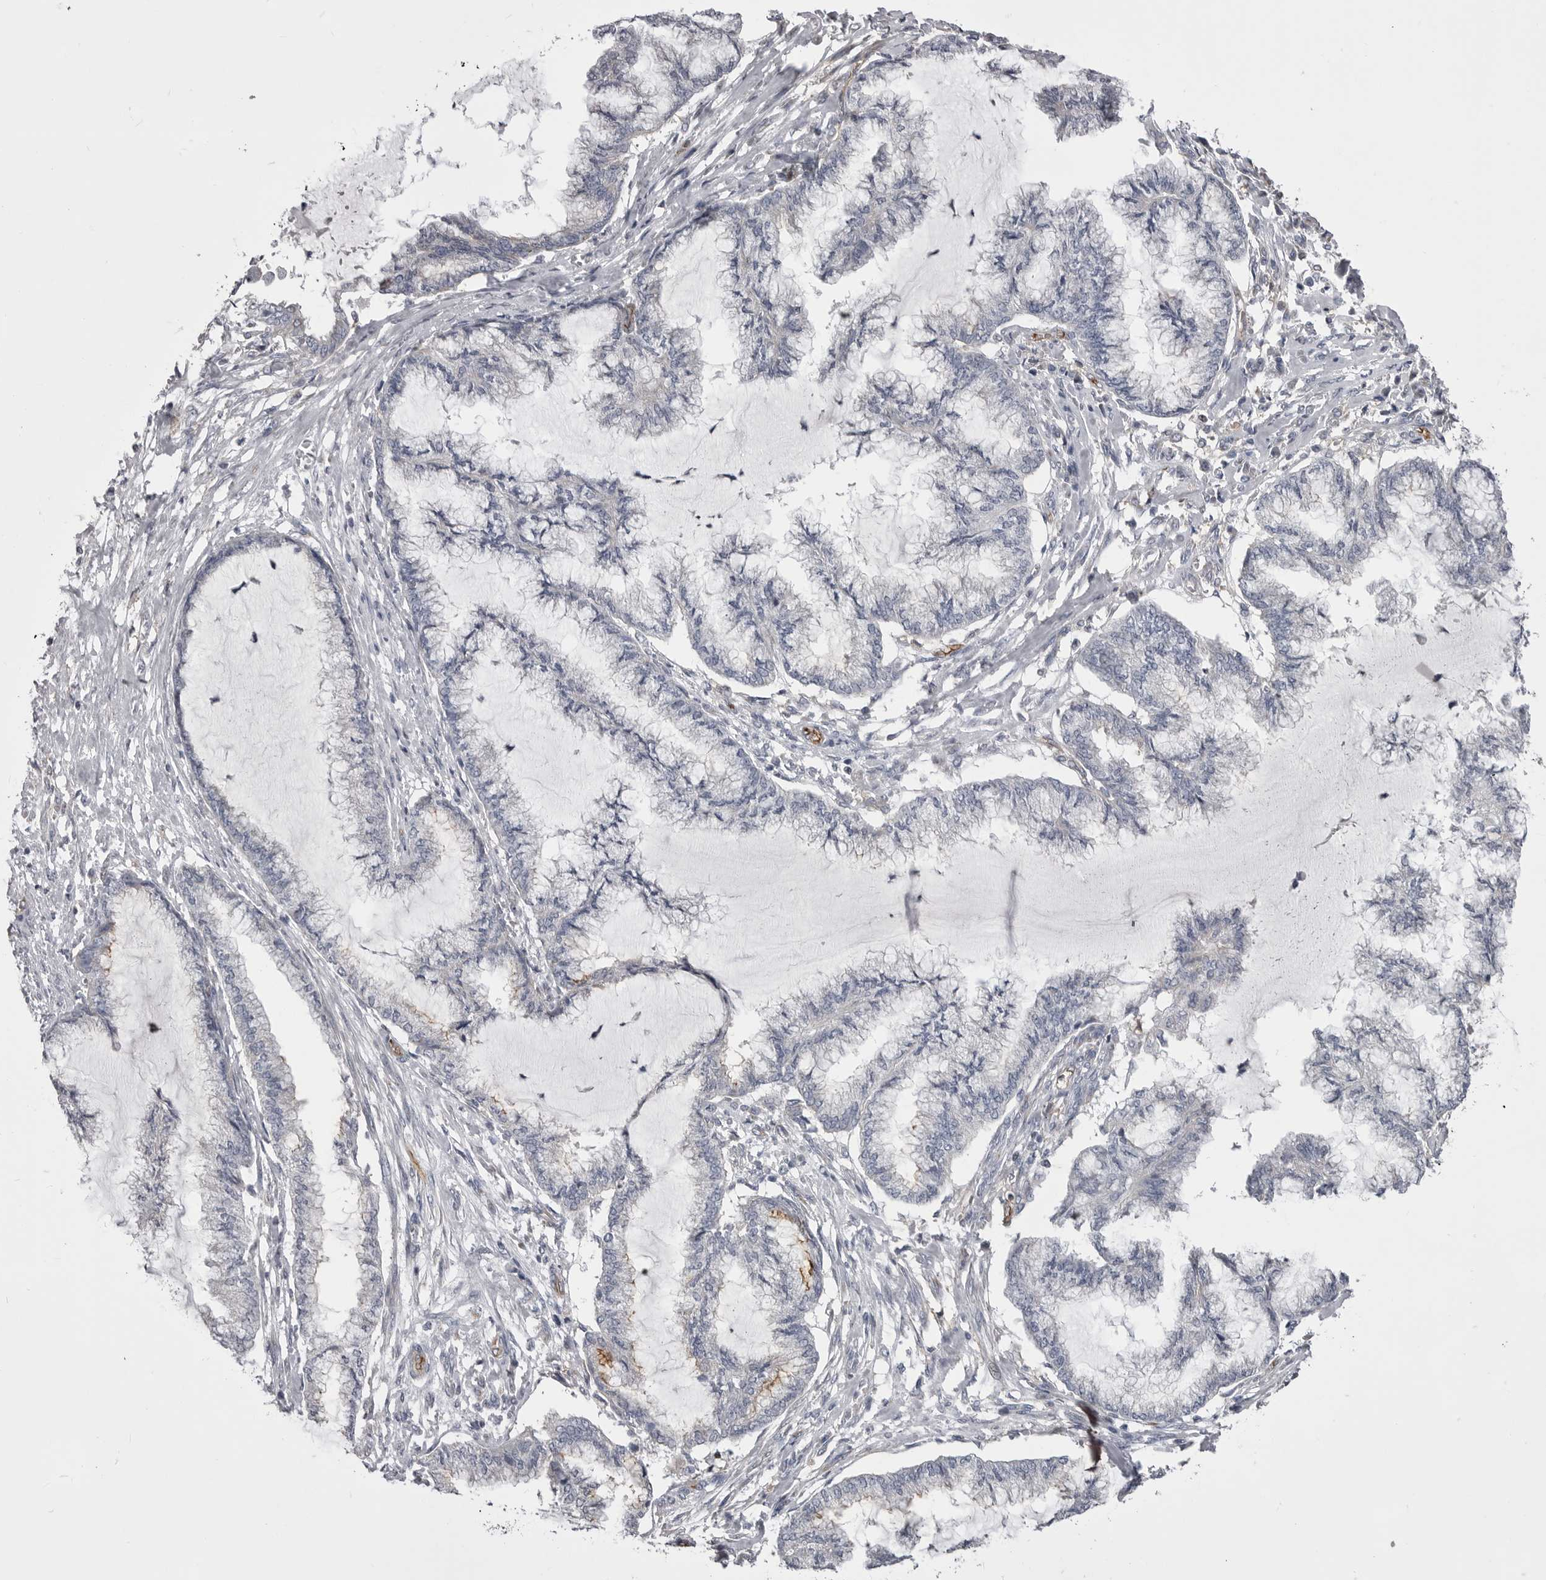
{"staining": {"intensity": "negative", "quantity": "none", "location": "none"}, "tissue": "endometrial cancer", "cell_type": "Tumor cells", "image_type": "cancer", "snomed": [{"axis": "morphology", "description": "Adenocarcinoma, NOS"}, {"axis": "topography", "description": "Endometrium"}], "caption": "Tumor cells are negative for protein expression in human endometrial adenocarcinoma.", "gene": "OPLAH", "patient": {"sex": "female", "age": 86}}